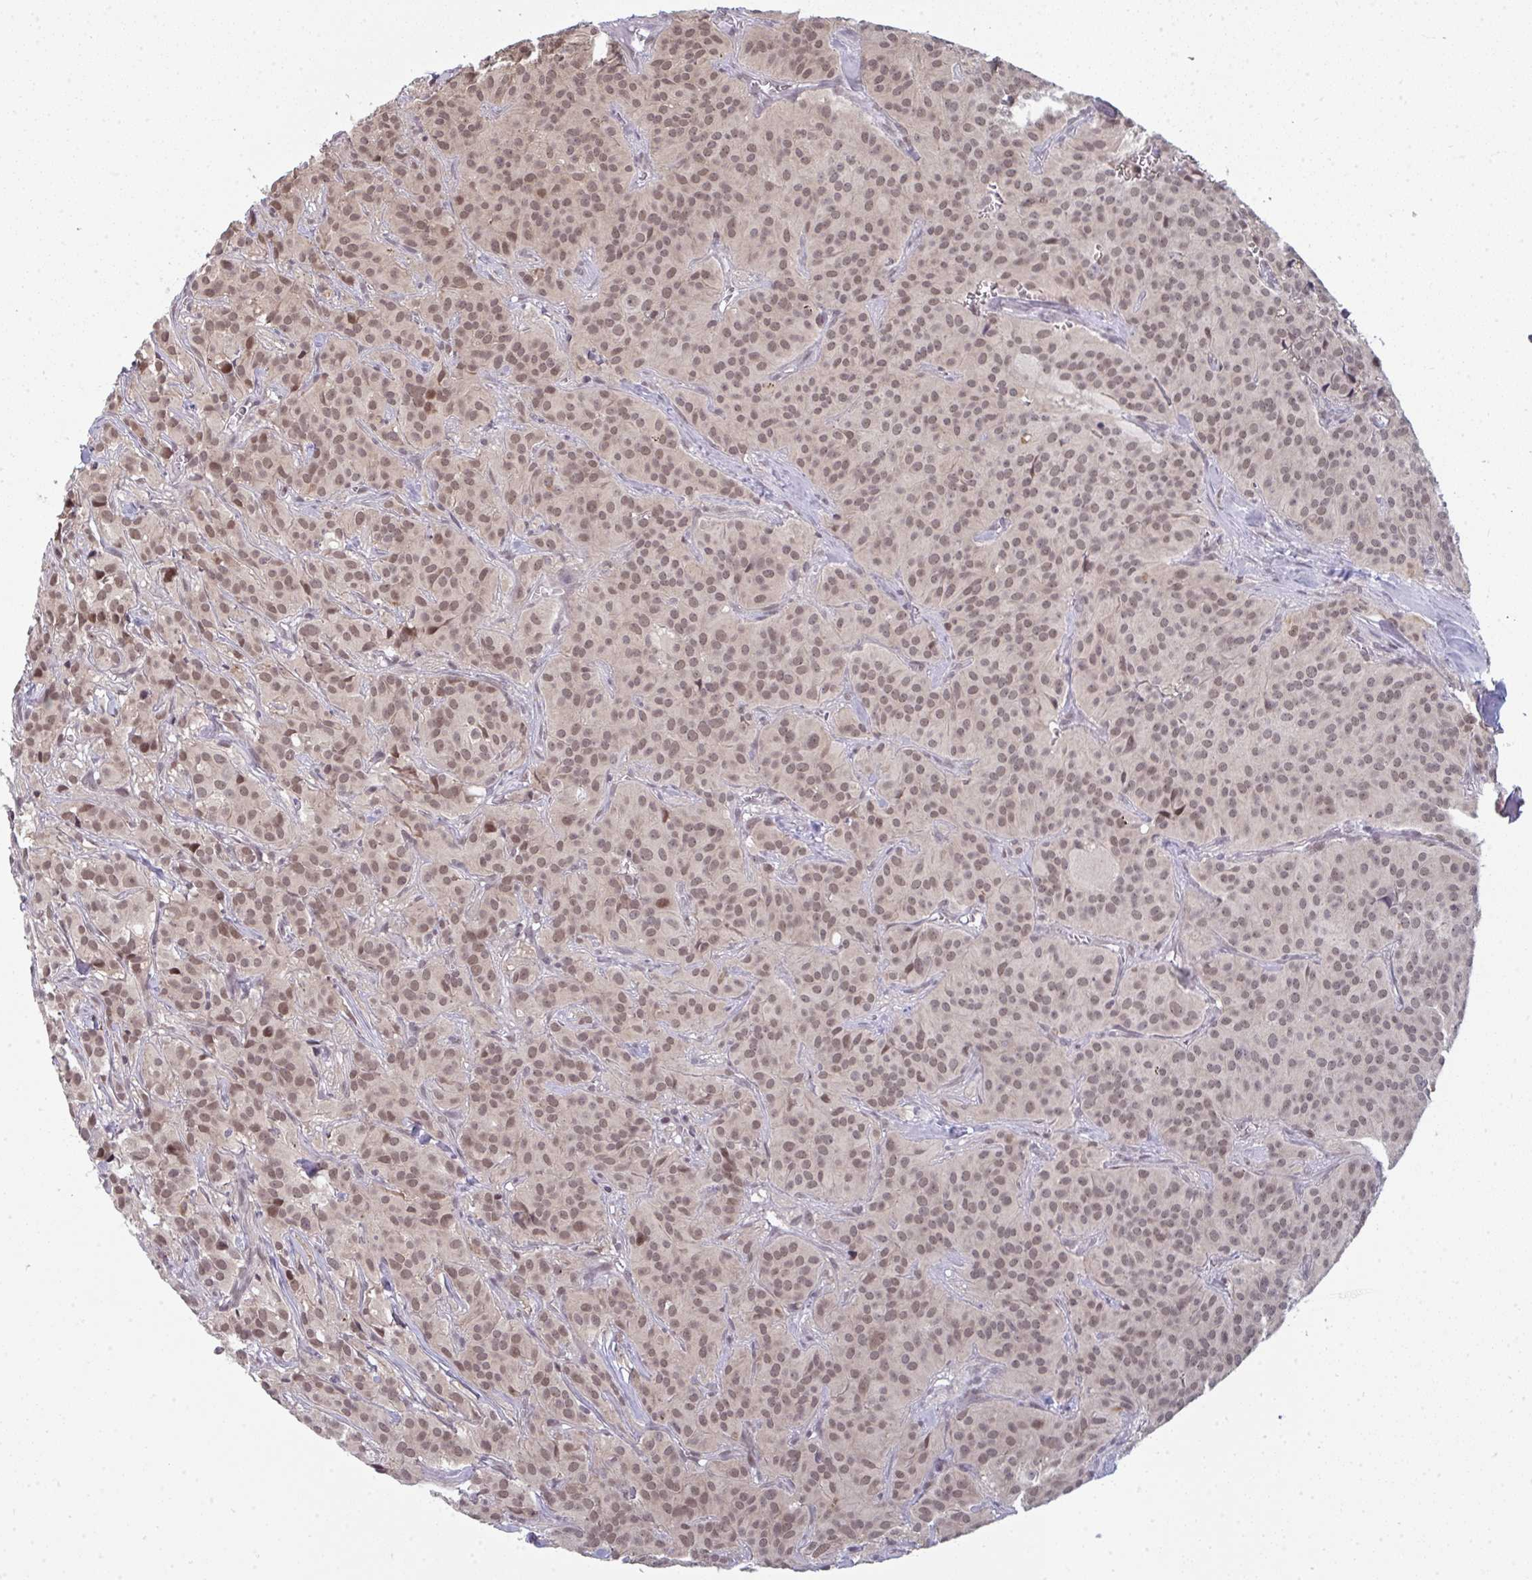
{"staining": {"intensity": "moderate", "quantity": ">75%", "location": "nuclear"}, "tissue": "glioma", "cell_type": "Tumor cells", "image_type": "cancer", "snomed": [{"axis": "morphology", "description": "Glioma, malignant, Low grade"}, {"axis": "topography", "description": "Brain"}], "caption": "DAB immunohistochemical staining of glioma demonstrates moderate nuclear protein expression in about >75% of tumor cells. Nuclei are stained in blue.", "gene": "ATF1", "patient": {"sex": "male", "age": 42}}